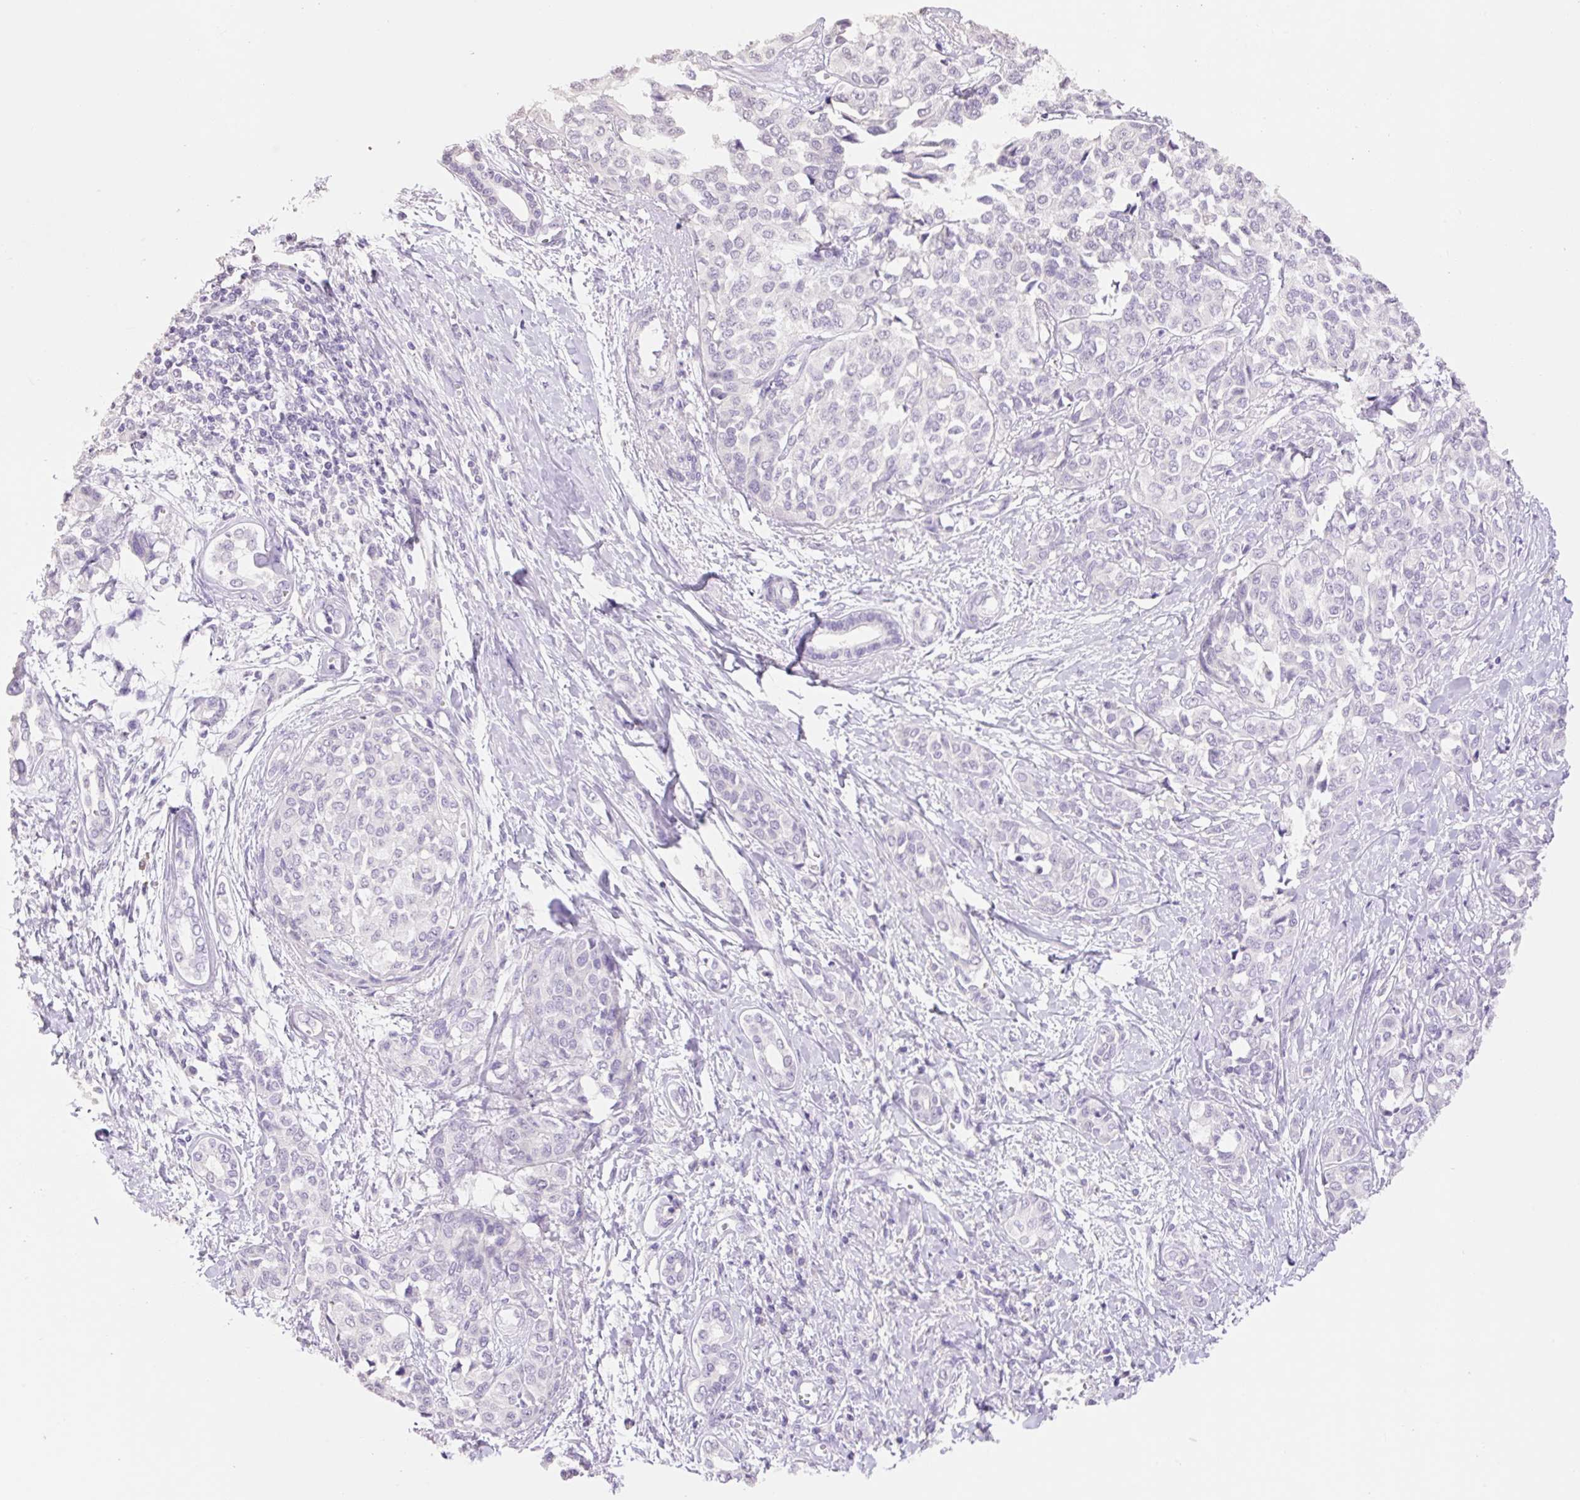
{"staining": {"intensity": "negative", "quantity": "none", "location": "none"}, "tissue": "liver cancer", "cell_type": "Tumor cells", "image_type": "cancer", "snomed": [{"axis": "morphology", "description": "Cholangiocarcinoma"}, {"axis": "topography", "description": "Liver"}], "caption": "Immunohistochemical staining of liver cholangiocarcinoma reveals no significant expression in tumor cells.", "gene": "HCRTR2", "patient": {"sex": "female", "age": 77}}